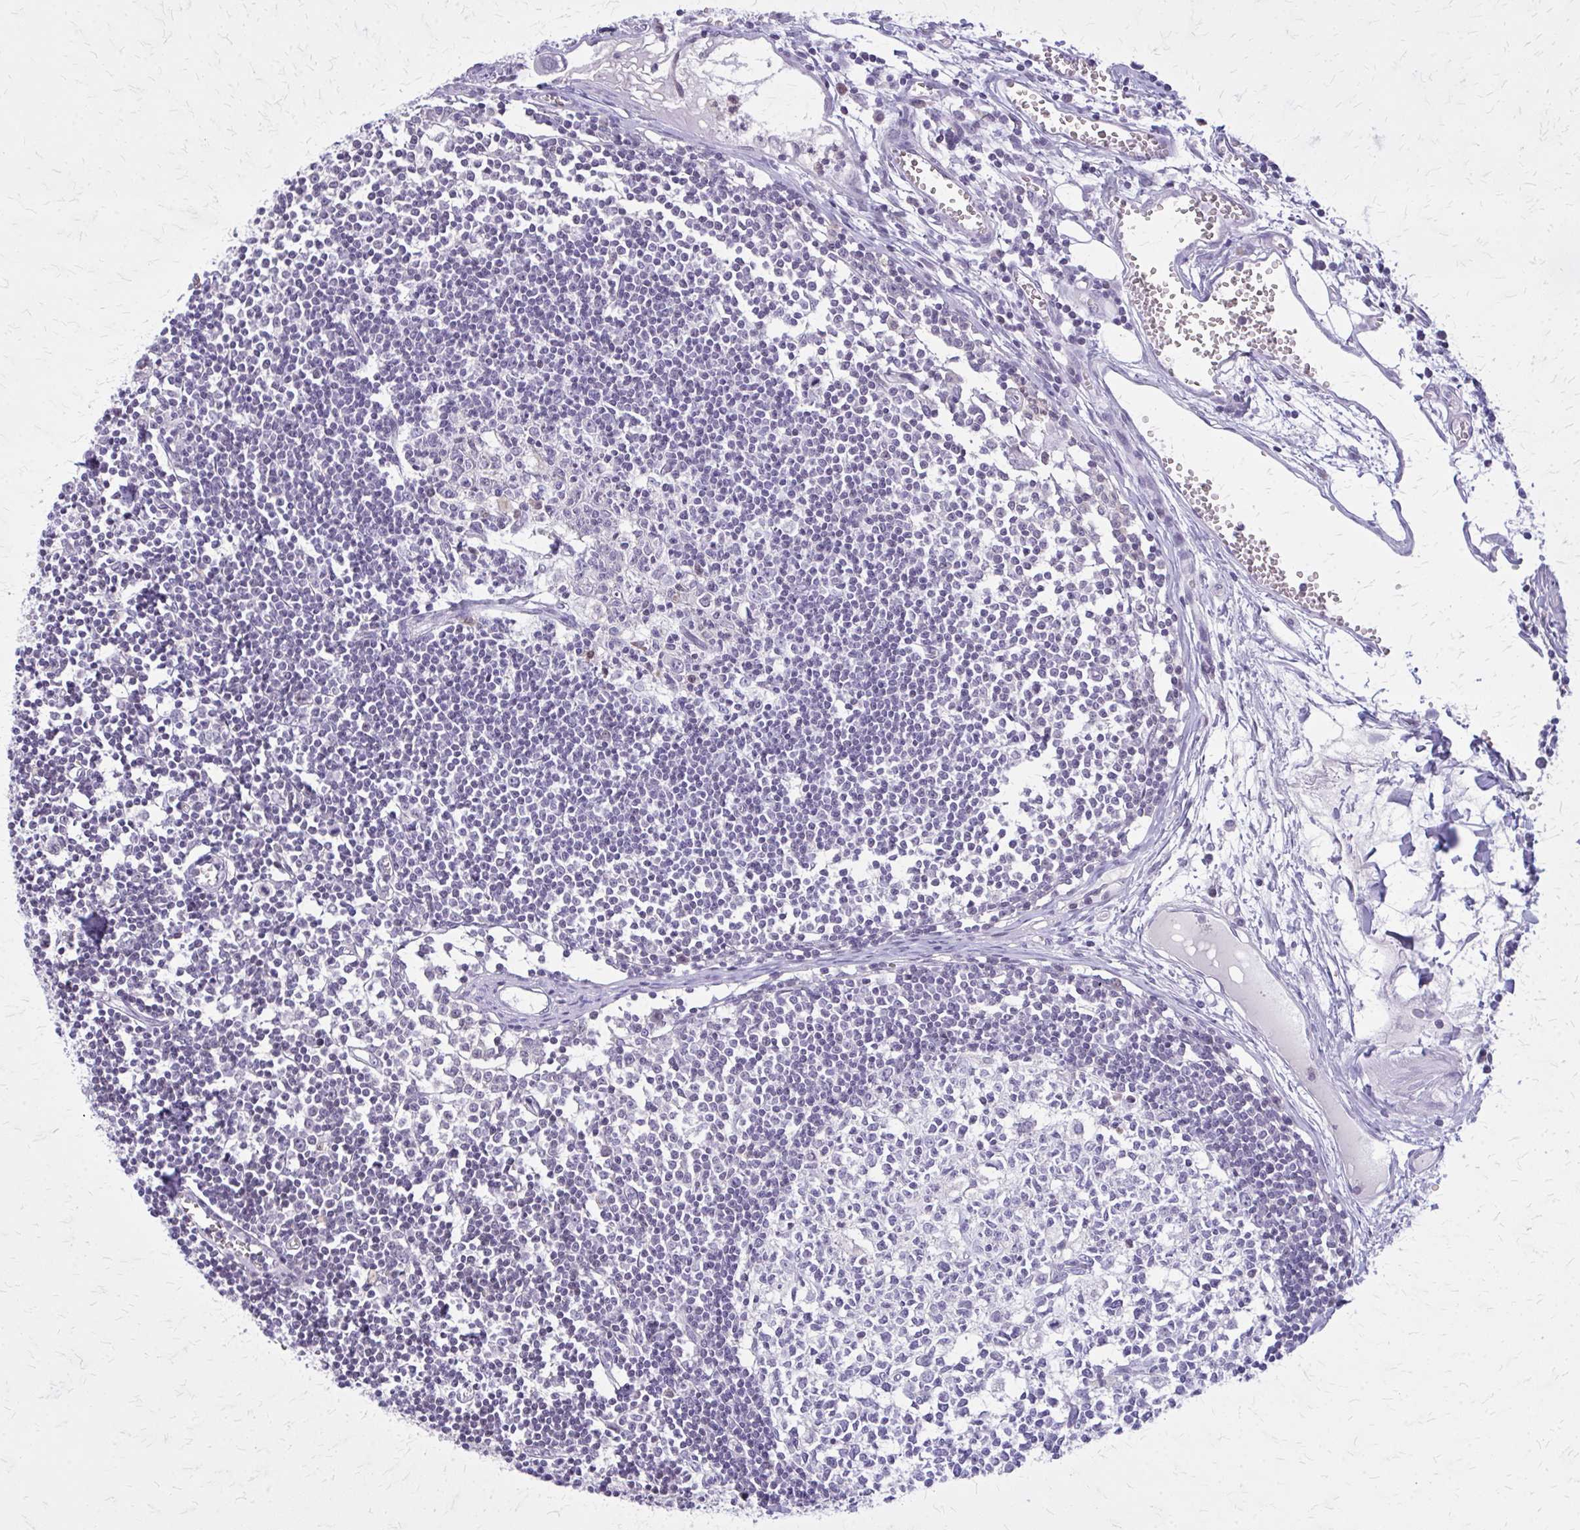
{"staining": {"intensity": "moderate", "quantity": "<25%", "location": "cytoplasmic/membranous,nuclear"}, "tissue": "lymph node", "cell_type": "Germinal center cells", "image_type": "normal", "snomed": [{"axis": "morphology", "description": "Normal tissue, NOS"}, {"axis": "topography", "description": "Lymph node"}], "caption": "Immunohistochemistry (IHC) staining of benign lymph node, which displays low levels of moderate cytoplasmic/membranous,nuclear positivity in about <25% of germinal center cells indicating moderate cytoplasmic/membranous,nuclear protein positivity. The staining was performed using DAB (brown) for protein detection and nuclei were counterstained in hematoxylin (blue).", "gene": "GLRX", "patient": {"sex": "female", "age": 11}}